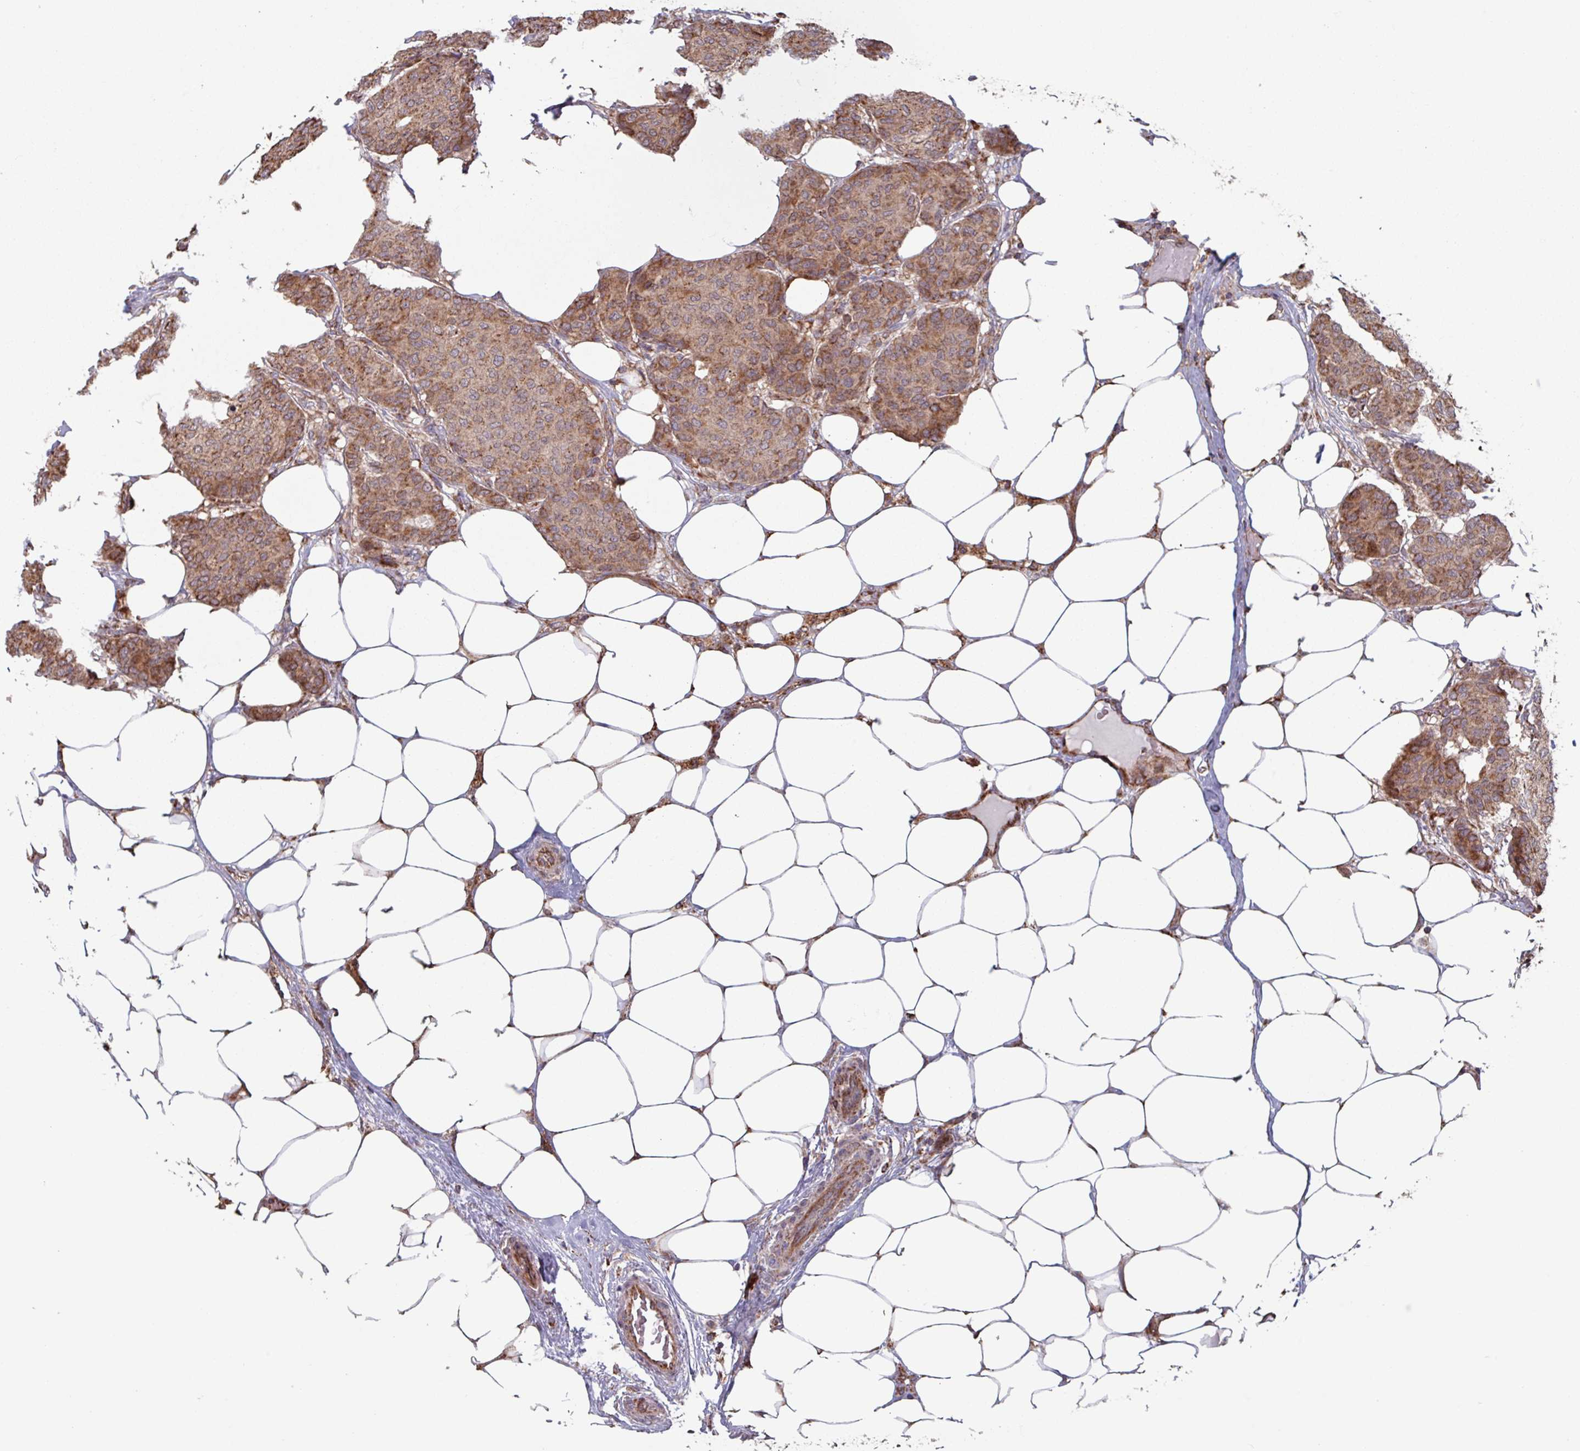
{"staining": {"intensity": "moderate", "quantity": ">75%", "location": "cytoplasmic/membranous"}, "tissue": "breast cancer", "cell_type": "Tumor cells", "image_type": "cancer", "snomed": [{"axis": "morphology", "description": "Duct carcinoma"}, {"axis": "topography", "description": "Breast"}], "caption": "An immunohistochemistry (IHC) image of tumor tissue is shown. Protein staining in brown shows moderate cytoplasmic/membranous positivity in breast cancer (infiltrating ductal carcinoma) within tumor cells.", "gene": "COX7C", "patient": {"sex": "female", "age": 75}}